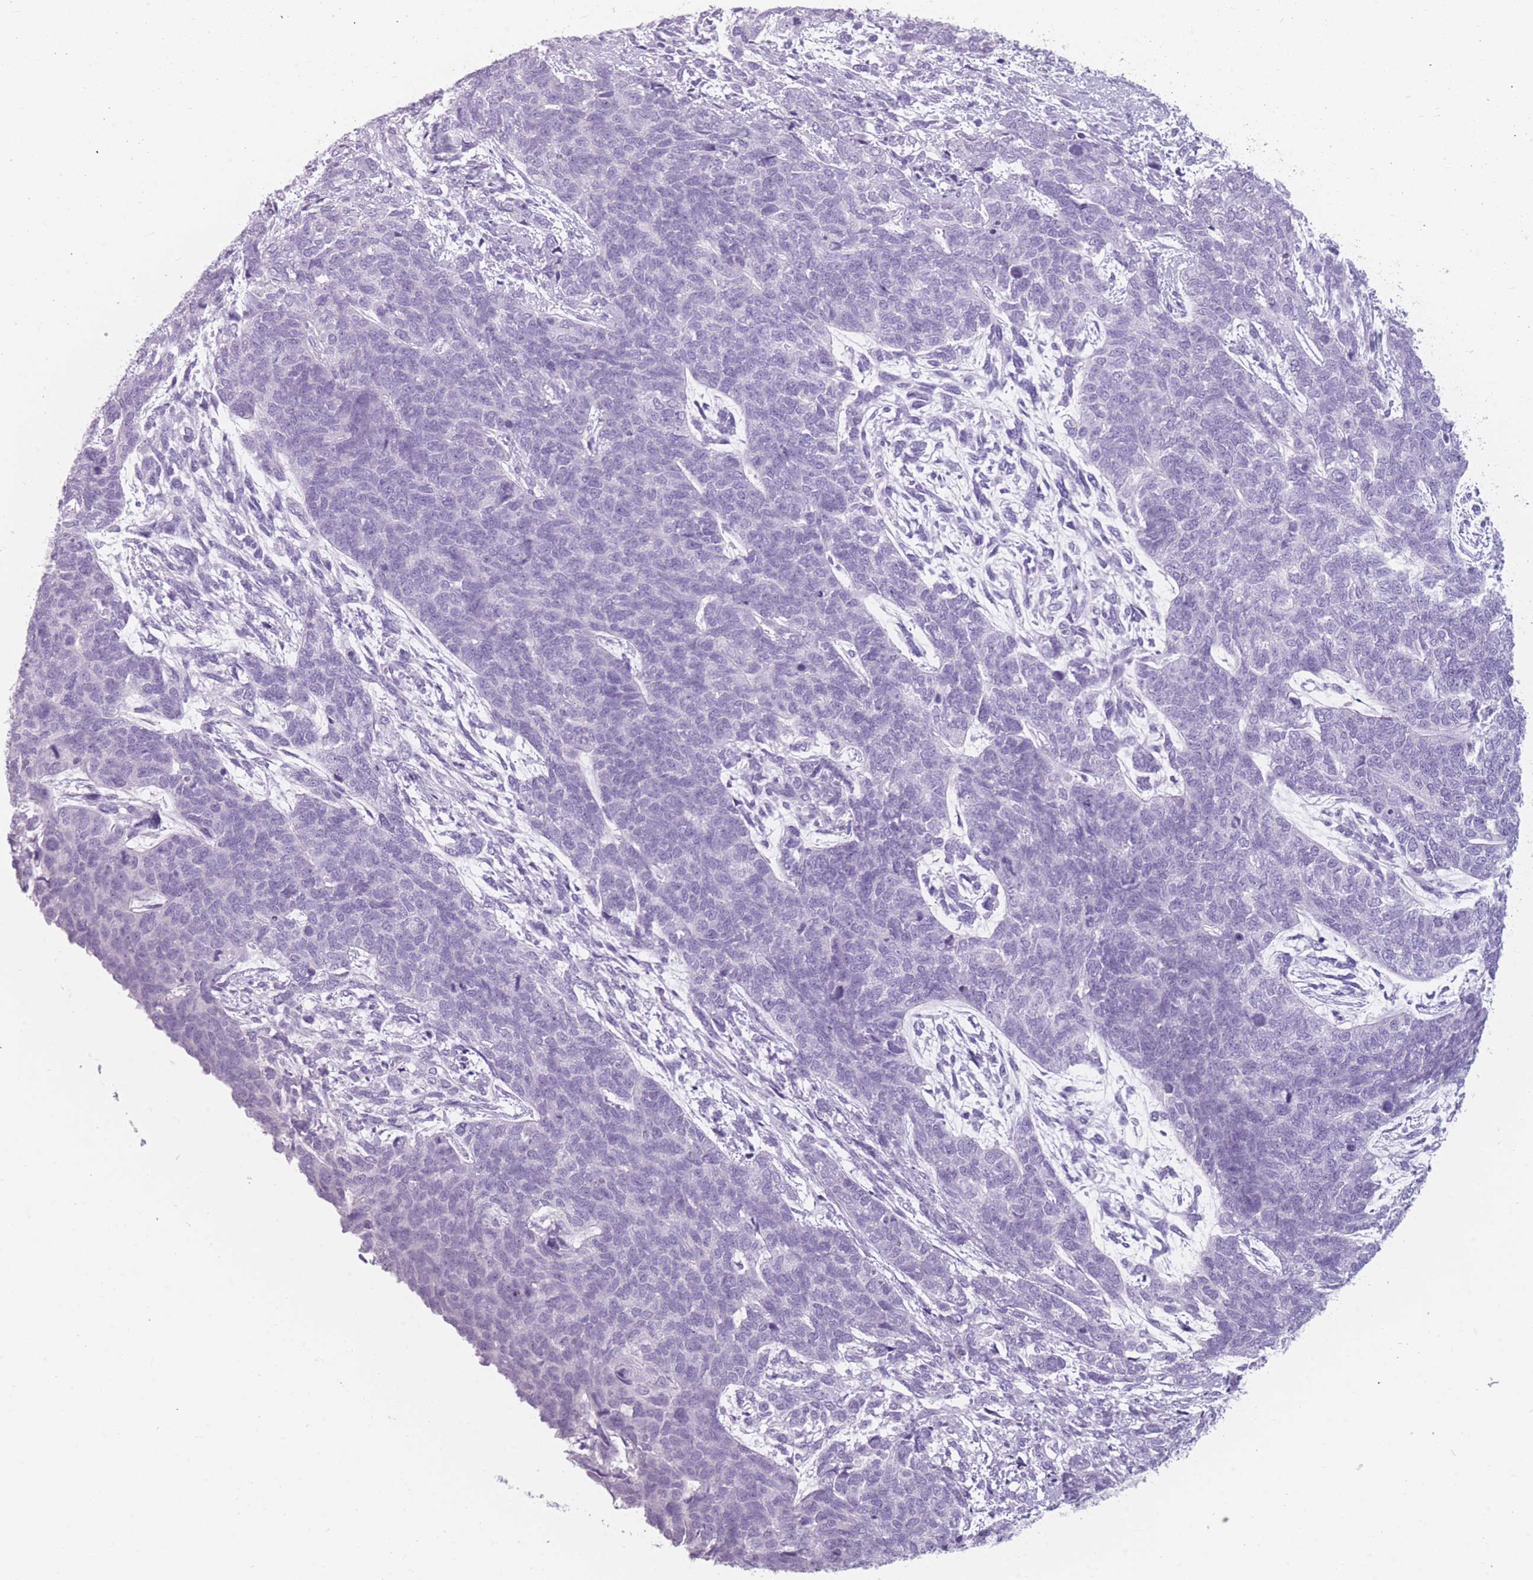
{"staining": {"intensity": "negative", "quantity": "none", "location": "none"}, "tissue": "cervical cancer", "cell_type": "Tumor cells", "image_type": "cancer", "snomed": [{"axis": "morphology", "description": "Squamous cell carcinoma, NOS"}, {"axis": "topography", "description": "Cervix"}], "caption": "An immunohistochemistry image of cervical cancer (squamous cell carcinoma) is shown. There is no staining in tumor cells of cervical cancer (squamous cell carcinoma).", "gene": "CCNO", "patient": {"sex": "female", "age": 63}}